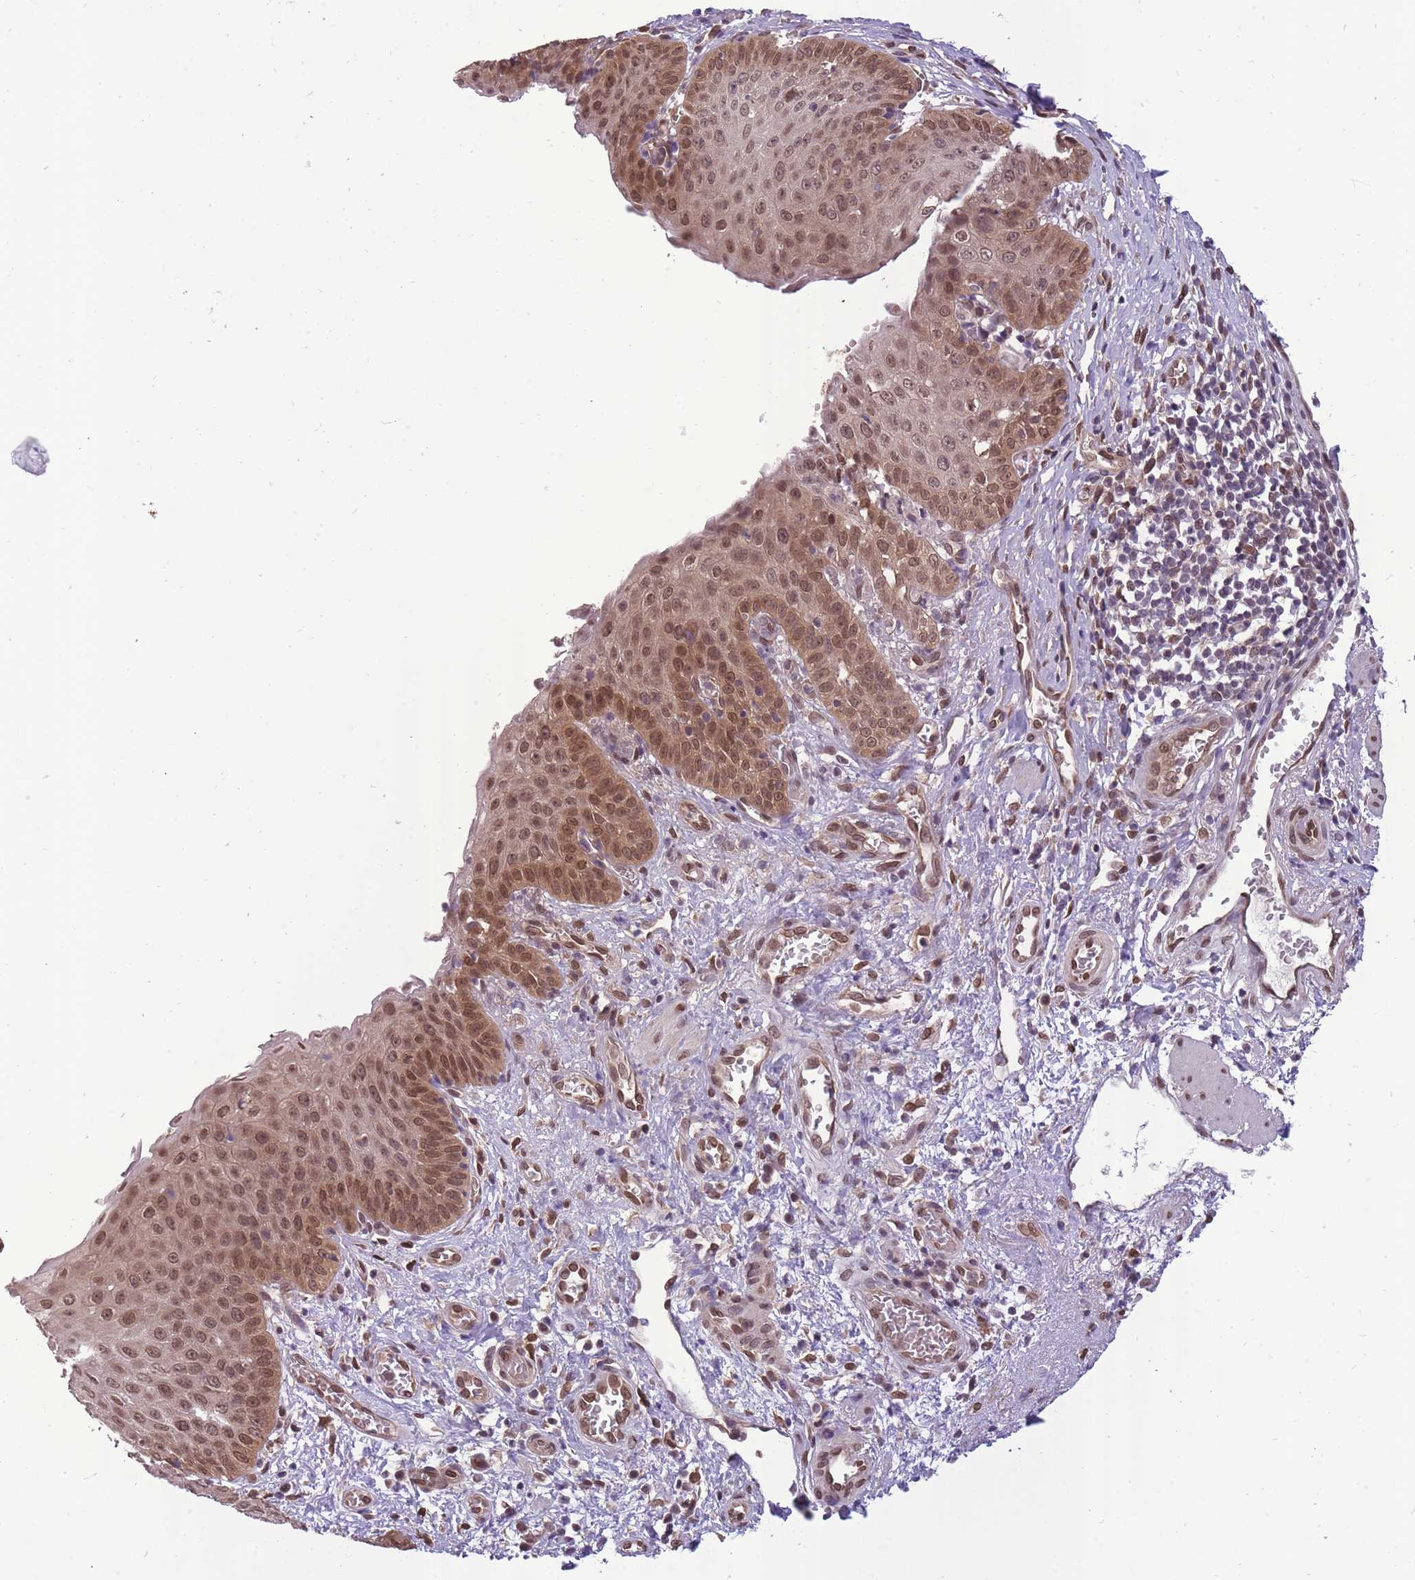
{"staining": {"intensity": "moderate", "quantity": ">75%", "location": "cytoplasmic/membranous,nuclear"}, "tissue": "esophagus", "cell_type": "Squamous epithelial cells", "image_type": "normal", "snomed": [{"axis": "morphology", "description": "Normal tissue, NOS"}, {"axis": "topography", "description": "Esophagus"}], "caption": "Immunohistochemistry (IHC) image of normal esophagus: esophagus stained using immunohistochemistry (IHC) reveals medium levels of moderate protein expression localized specifically in the cytoplasmic/membranous,nuclear of squamous epithelial cells, appearing as a cytoplasmic/membranous,nuclear brown color.", "gene": "CDIP1", "patient": {"sex": "male", "age": 71}}